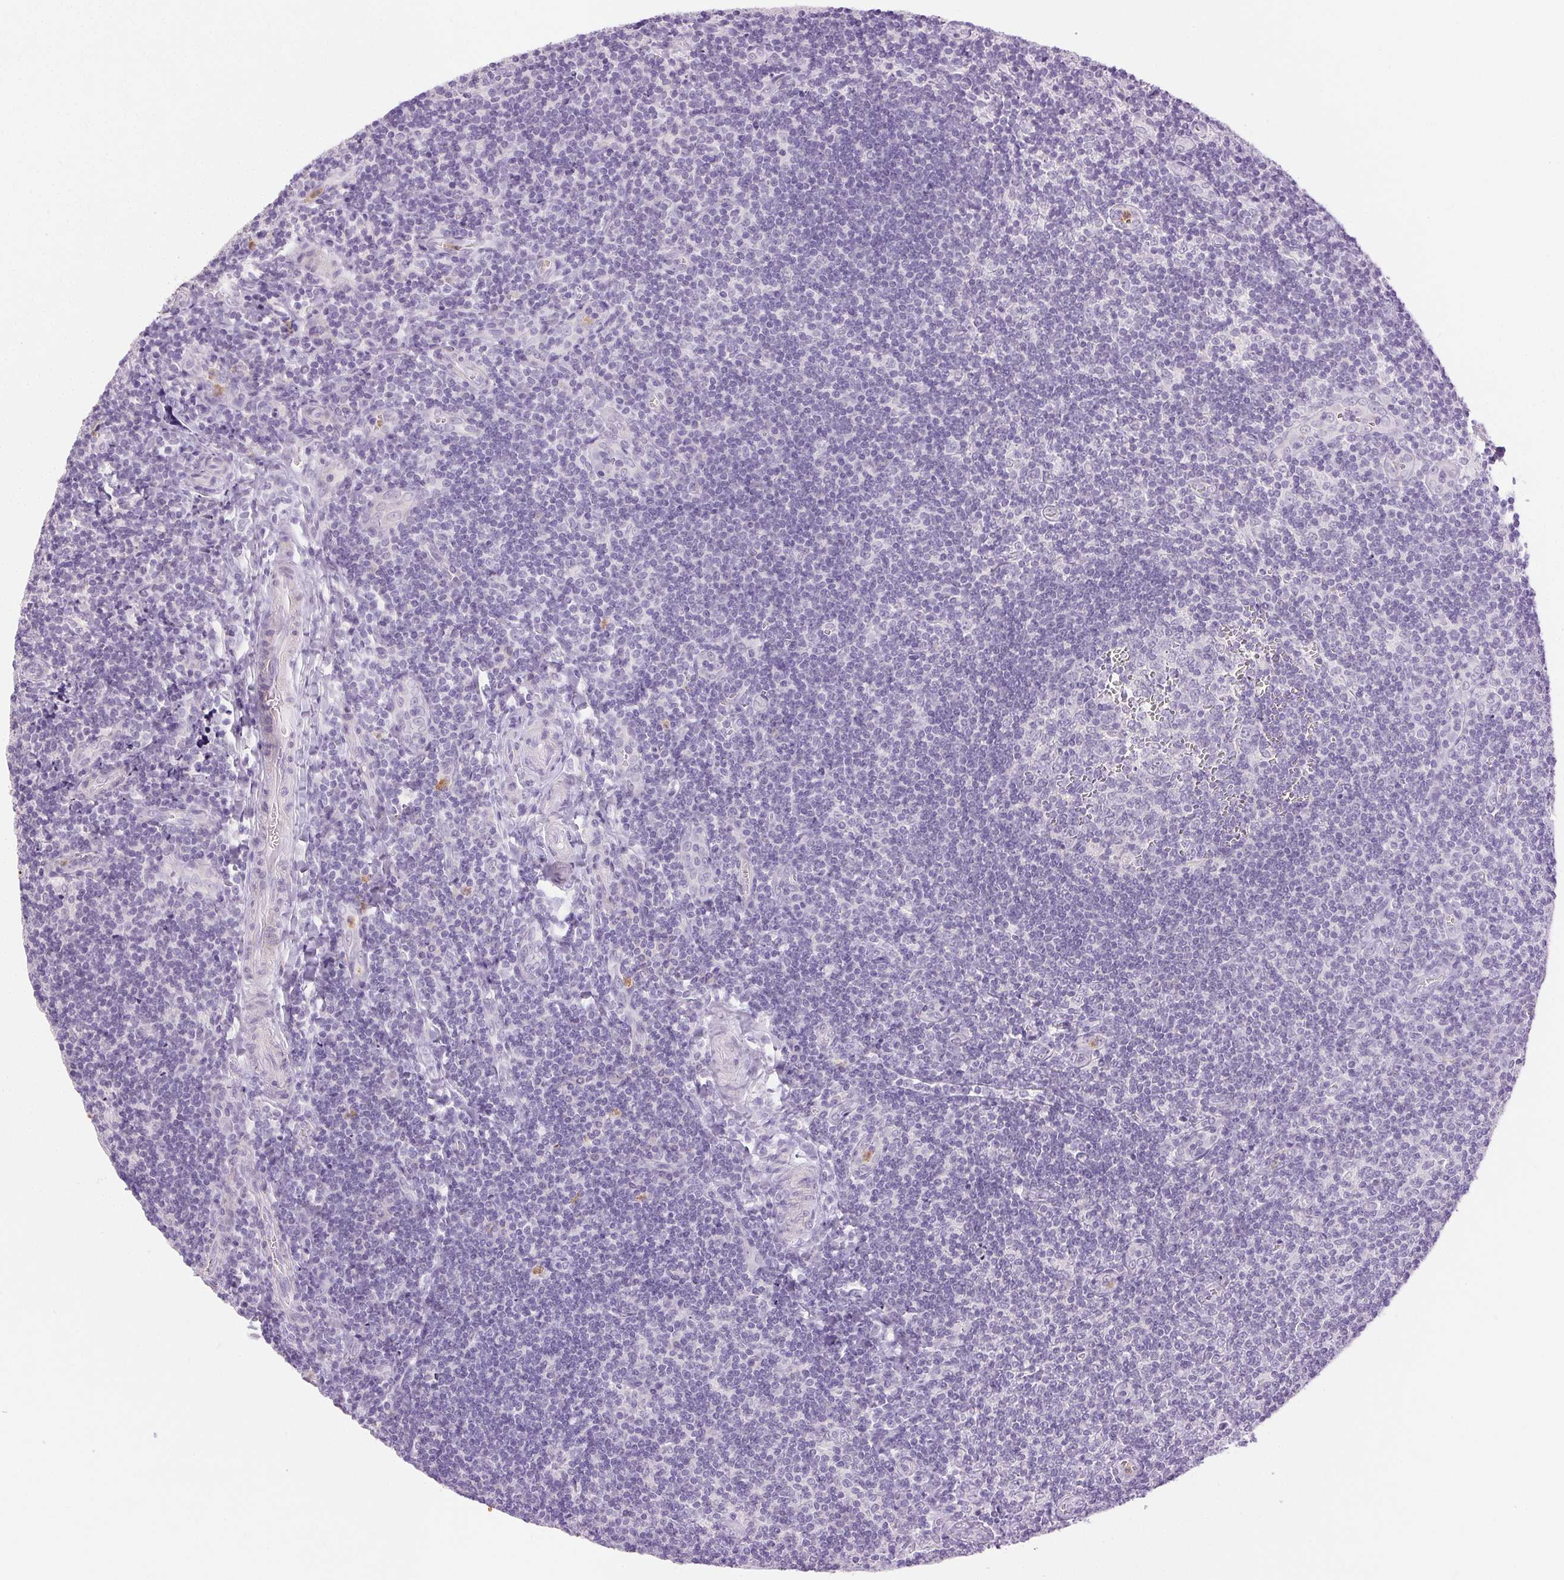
{"staining": {"intensity": "negative", "quantity": "none", "location": "none"}, "tissue": "tonsil", "cell_type": "Germinal center cells", "image_type": "normal", "snomed": [{"axis": "morphology", "description": "Normal tissue, NOS"}, {"axis": "morphology", "description": "Inflammation, NOS"}, {"axis": "topography", "description": "Tonsil"}], "caption": "This micrograph is of benign tonsil stained with IHC to label a protein in brown with the nuclei are counter-stained blue. There is no expression in germinal center cells.", "gene": "EMX2", "patient": {"sex": "female", "age": 31}}